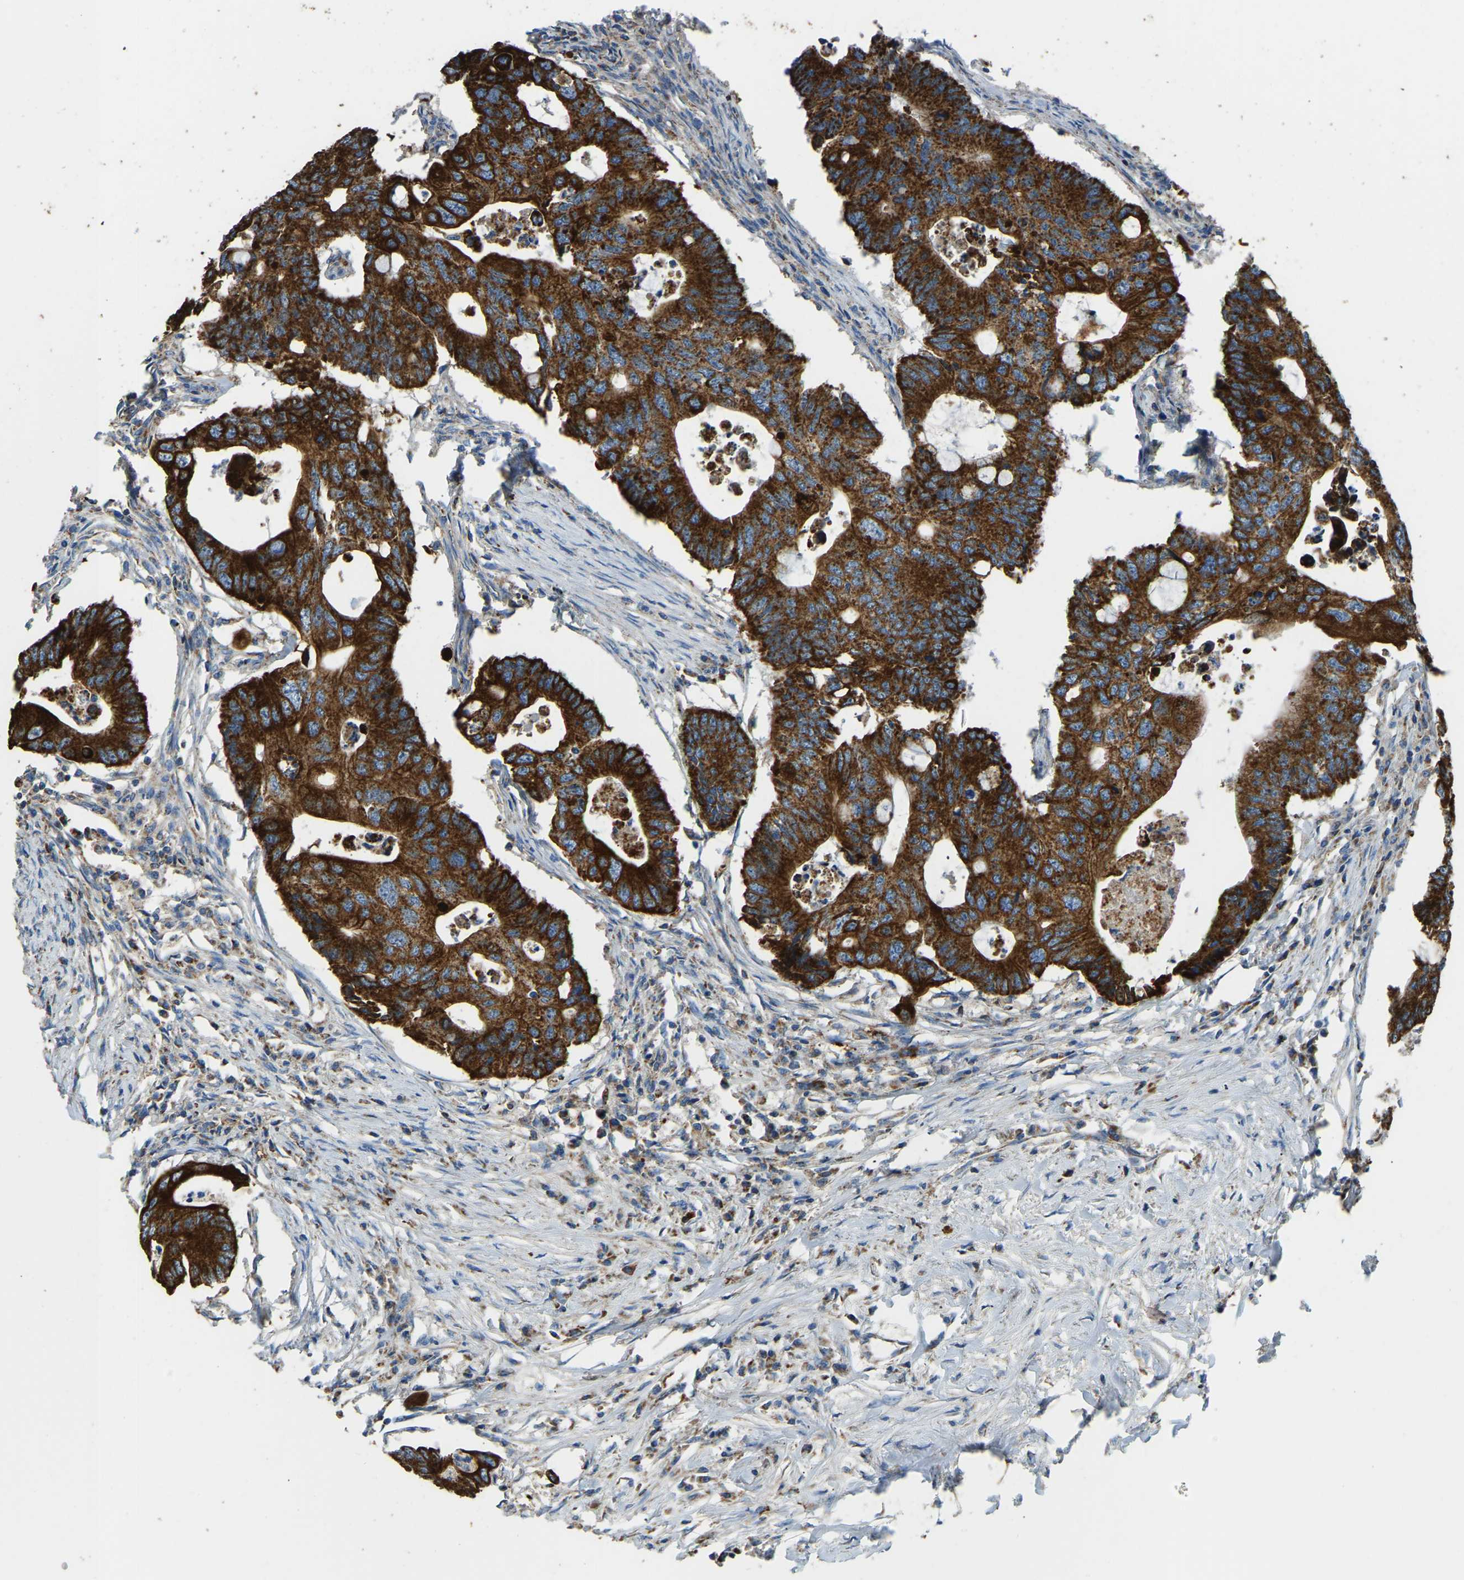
{"staining": {"intensity": "strong", "quantity": ">75%", "location": "cytoplasmic/membranous"}, "tissue": "colorectal cancer", "cell_type": "Tumor cells", "image_type": "cancer", "snomed": [{"axis": "morphology", "description": "Adenocarcinoma, NOS"}, {"axis": "topography", "description": "Colon"}], "caption": "Tumor cells reveal strong cytoplasmic/membranous positivity in approximately >75% of cells in colorectal adenocarcinoma.", "gene": "ZNF200", "patient": {"sex": "male", "age": 71}}